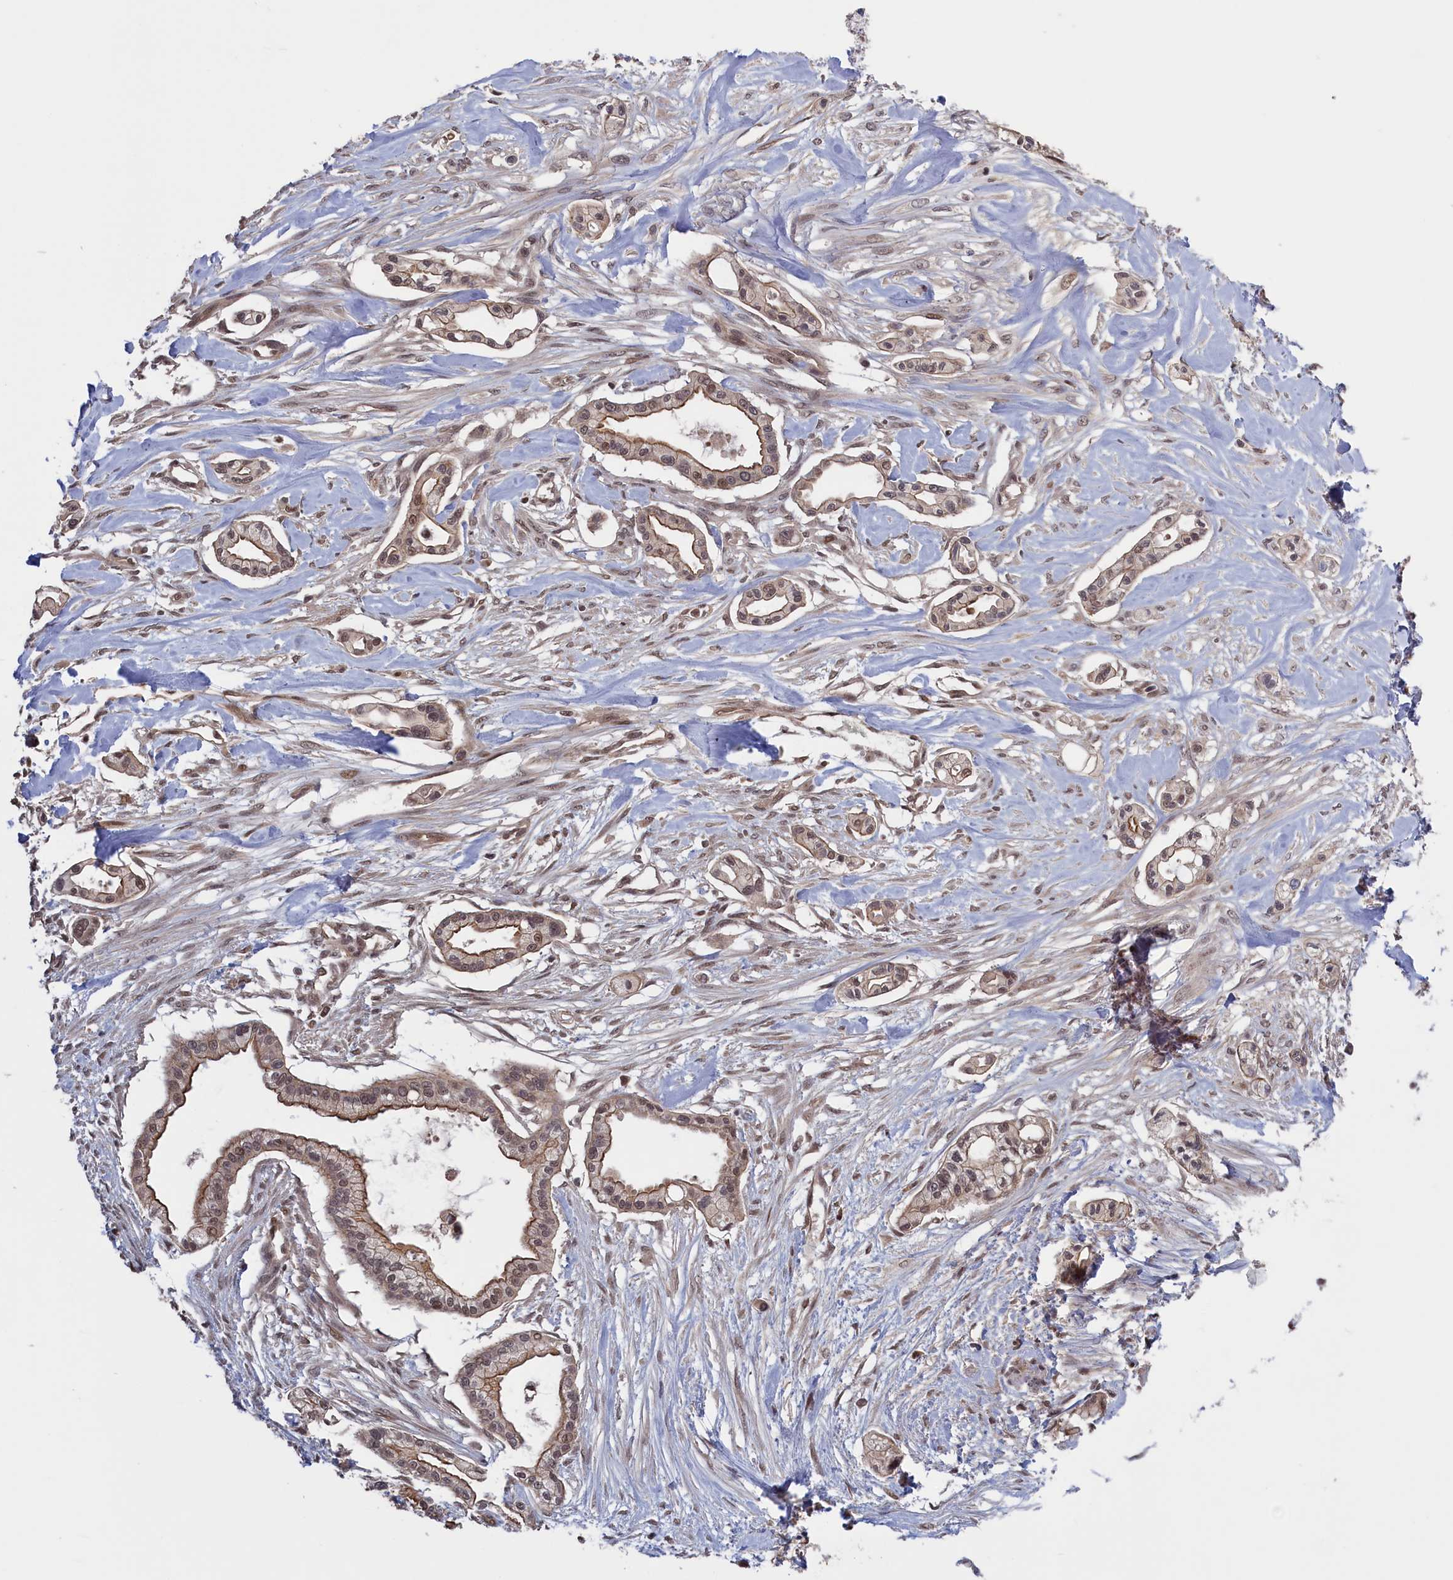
{"staining": {"intensity": "weak", "quantity": ">75%", "location": "cytoplasmic/membranous,nuclear"}, "tissue": "pancreatic cancer", "cell_type": "Tumor cells", "image_type": "cancer", "snomed": [{"axis": "morphology", "description": "Adenocarcinoma, NOS"}, {"axis": "topography", "description": "Pancreas"}], "caption": "This is a micrograph of immunohistochemistry staining of pancreatic adenocarcinoma, which shows weak staining in the cytoplasmic/membranous and nuclear of tumor cells.", "gene": "PLP2", "patient": {"sex": "male", "age": 68}}